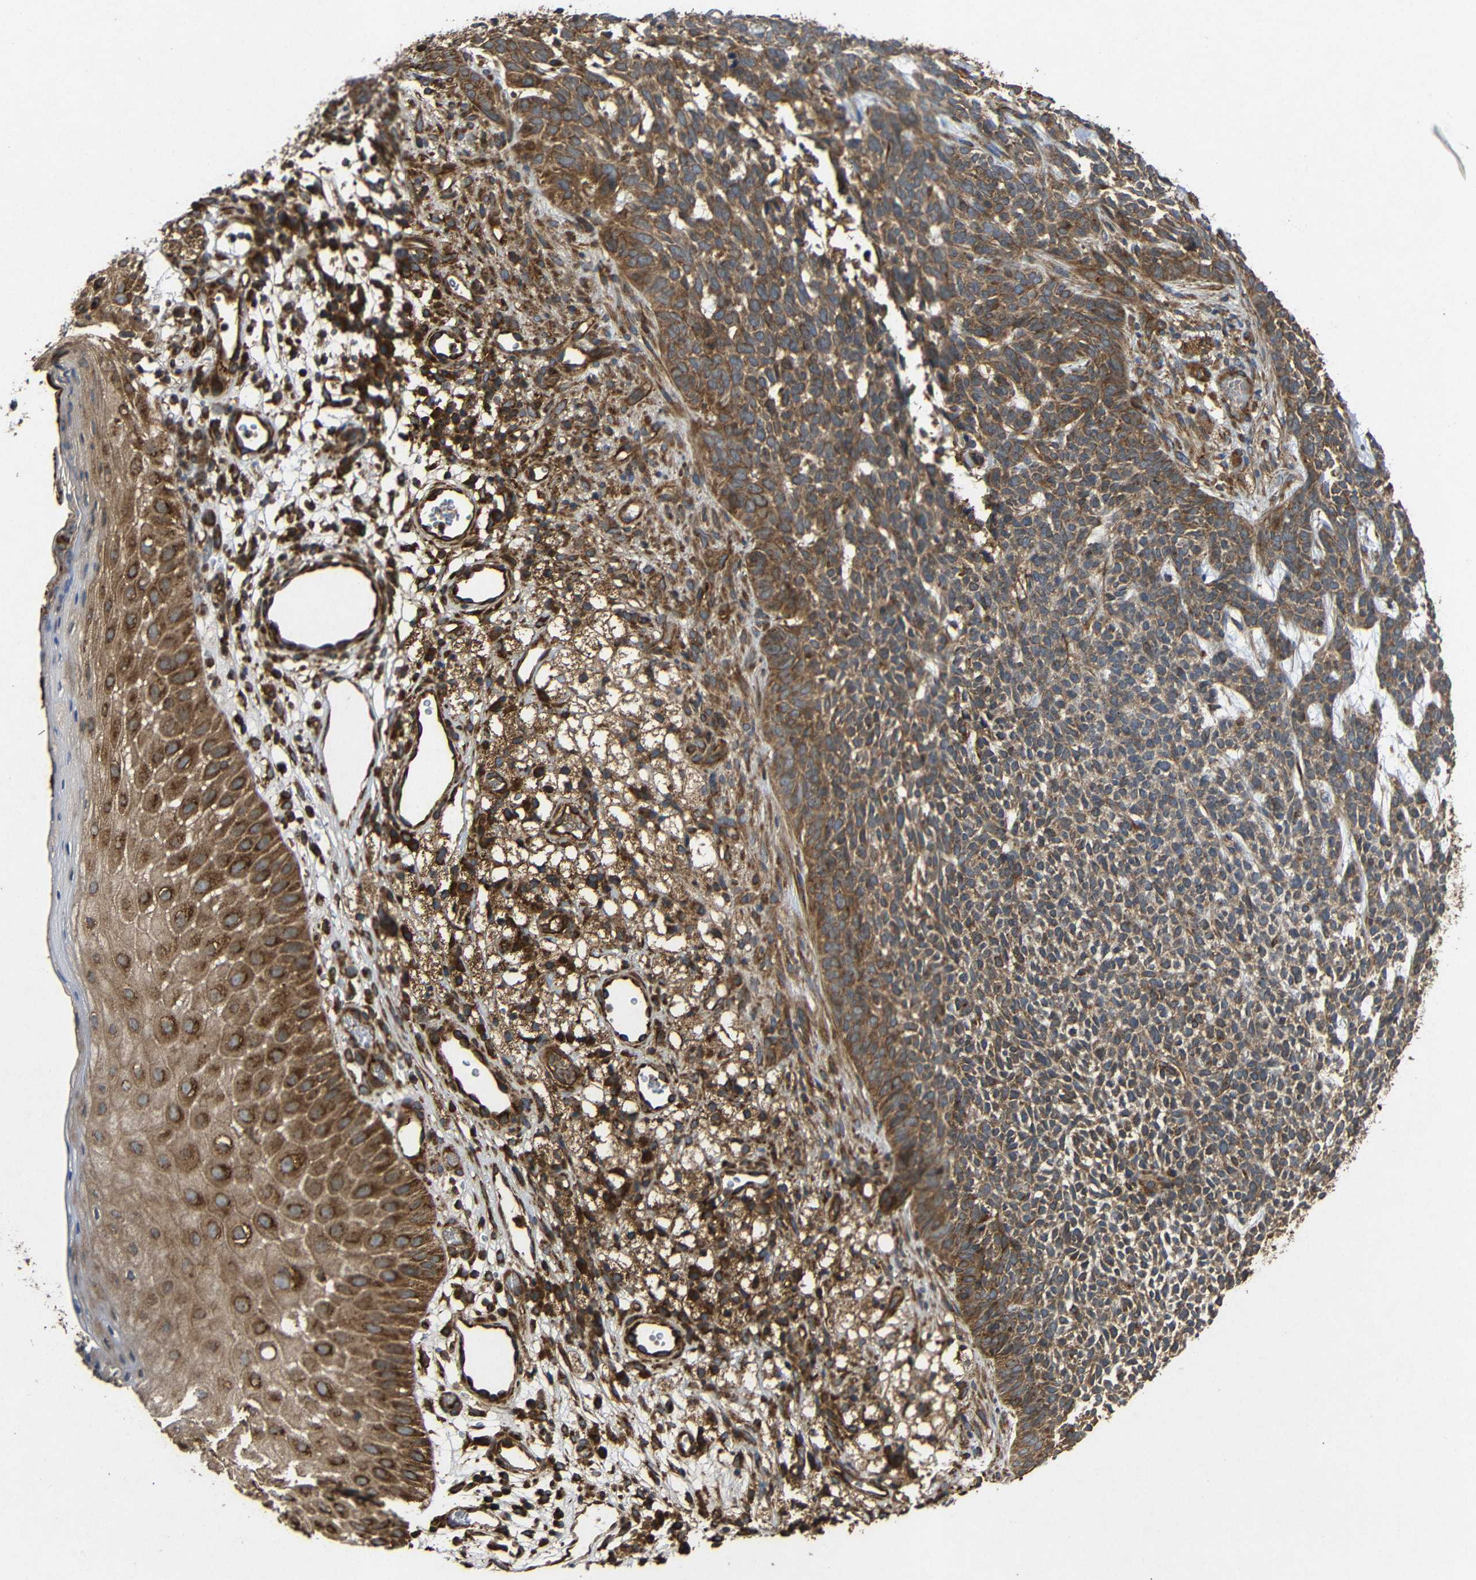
{"staining": {"intensity": "strong", "quantity": ">75%", "location": "cytoplasmic/membranous"}, "tissue": "skin cancer", "cell_type": "Tumor cells", "image_type": "cancer", "snomed": [{"axis": "morphology", "description": "Basal cell carcinoma"}, {"axis": "topography", "description": "Skin"}], "caption": "High-magnification brightfield microscopy of skin cancer stained with DAB (brown) and counterstained with hematoxylin (blue). tumor cells exhibit strong cytoplasmic/membranous staining is present in approximately>75% of cells.", "gene": "EIF2S1", "patient": {"sex": "female", "age": 84}}